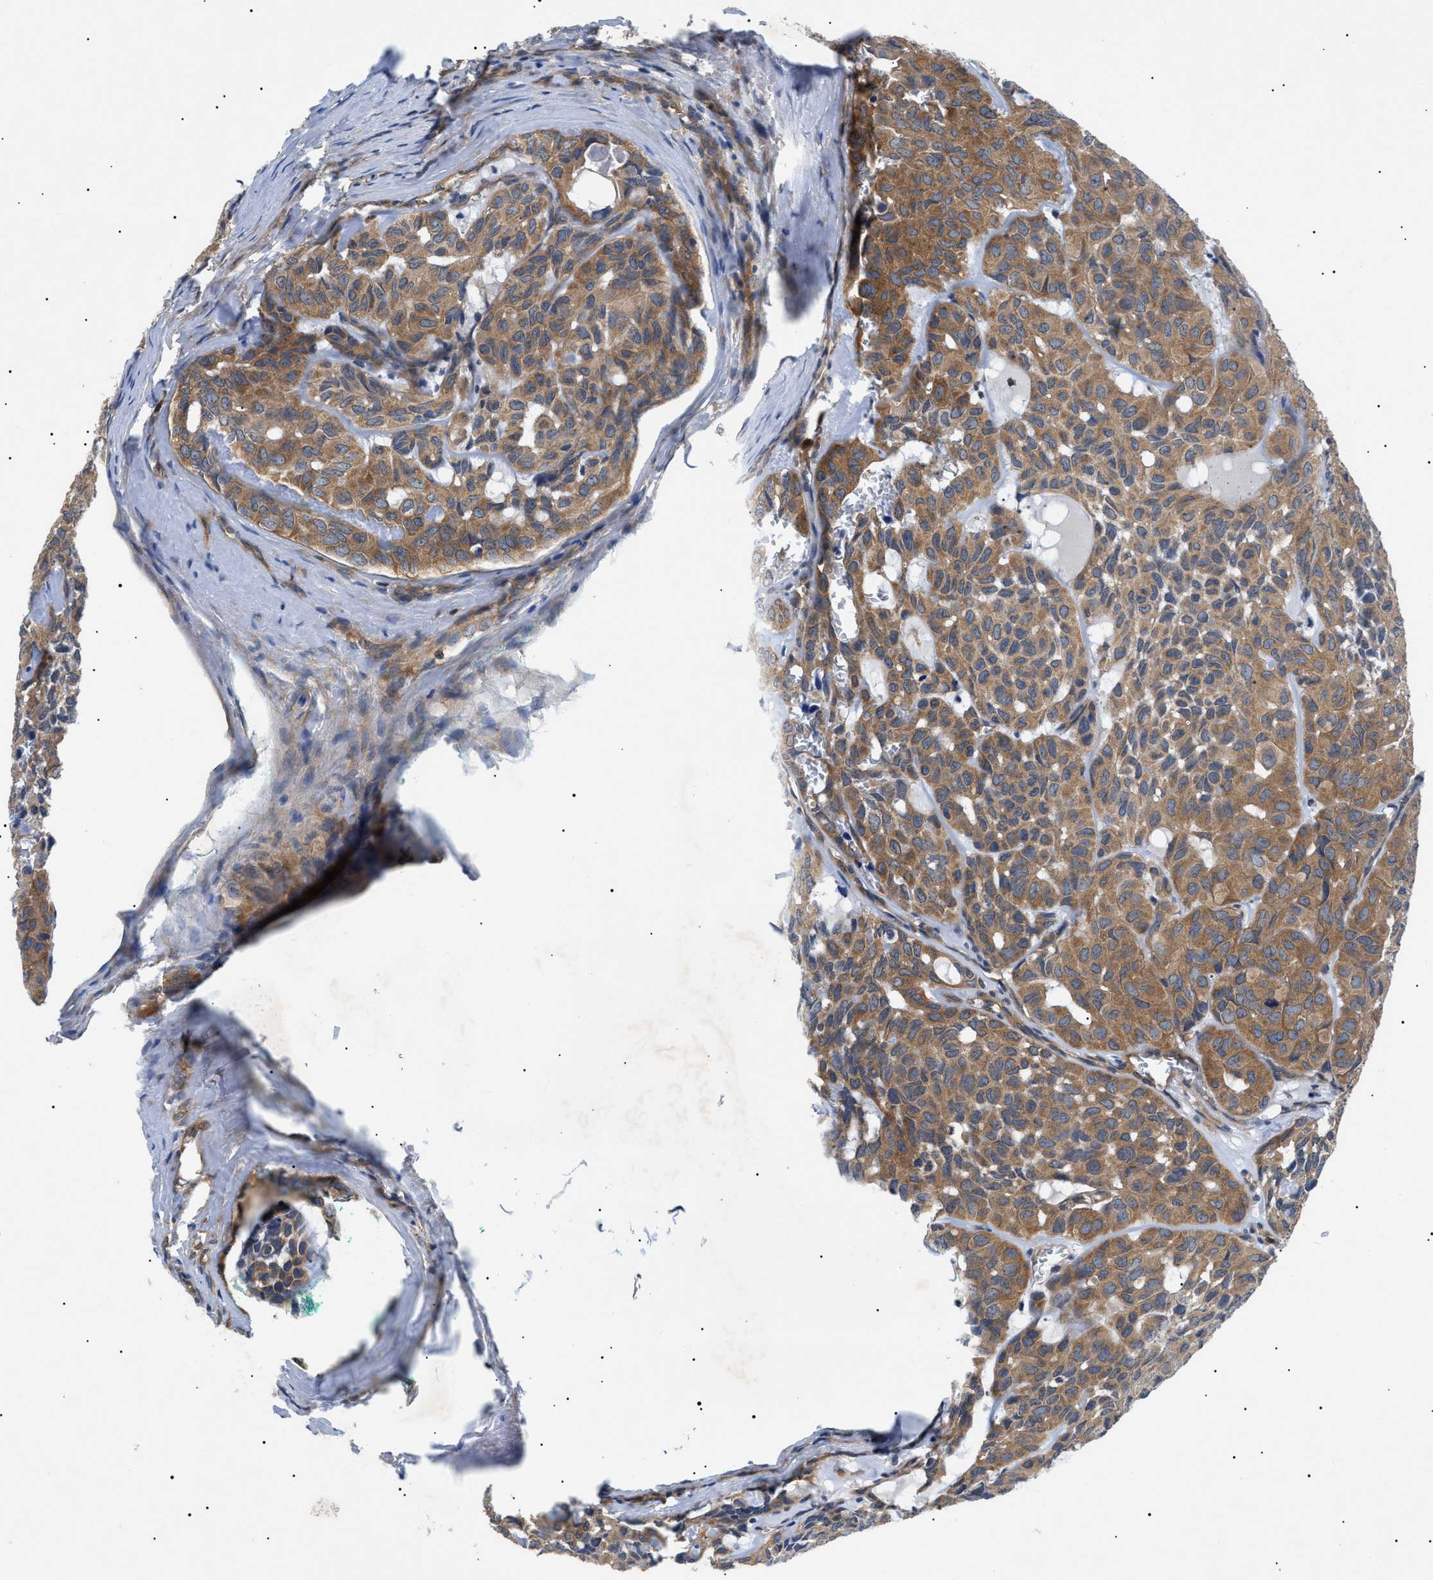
{"staining": {"intensity": "moderate", "quantity": ">75%", "location": "cytoplasmic/membranous"}, "tissue": "head and neck cancer", "cell_type": "Tumor cells", "image_type": "cancer", "snomed": [{"axis": "morphology", "description": "Adenocarcinoma, NOS"}, {"axis": "topography", "description": "Salivary gland, NOS"}, {"axis": "topography", "description": "Head-Neck"}], "caption": "Human head and neck cancer (adenocarcinoma) stained with a protein marker reveals moderate staining in tumor cells.", "gene": "RIPK1", "patient": {"sex": "female", "age": 76}}